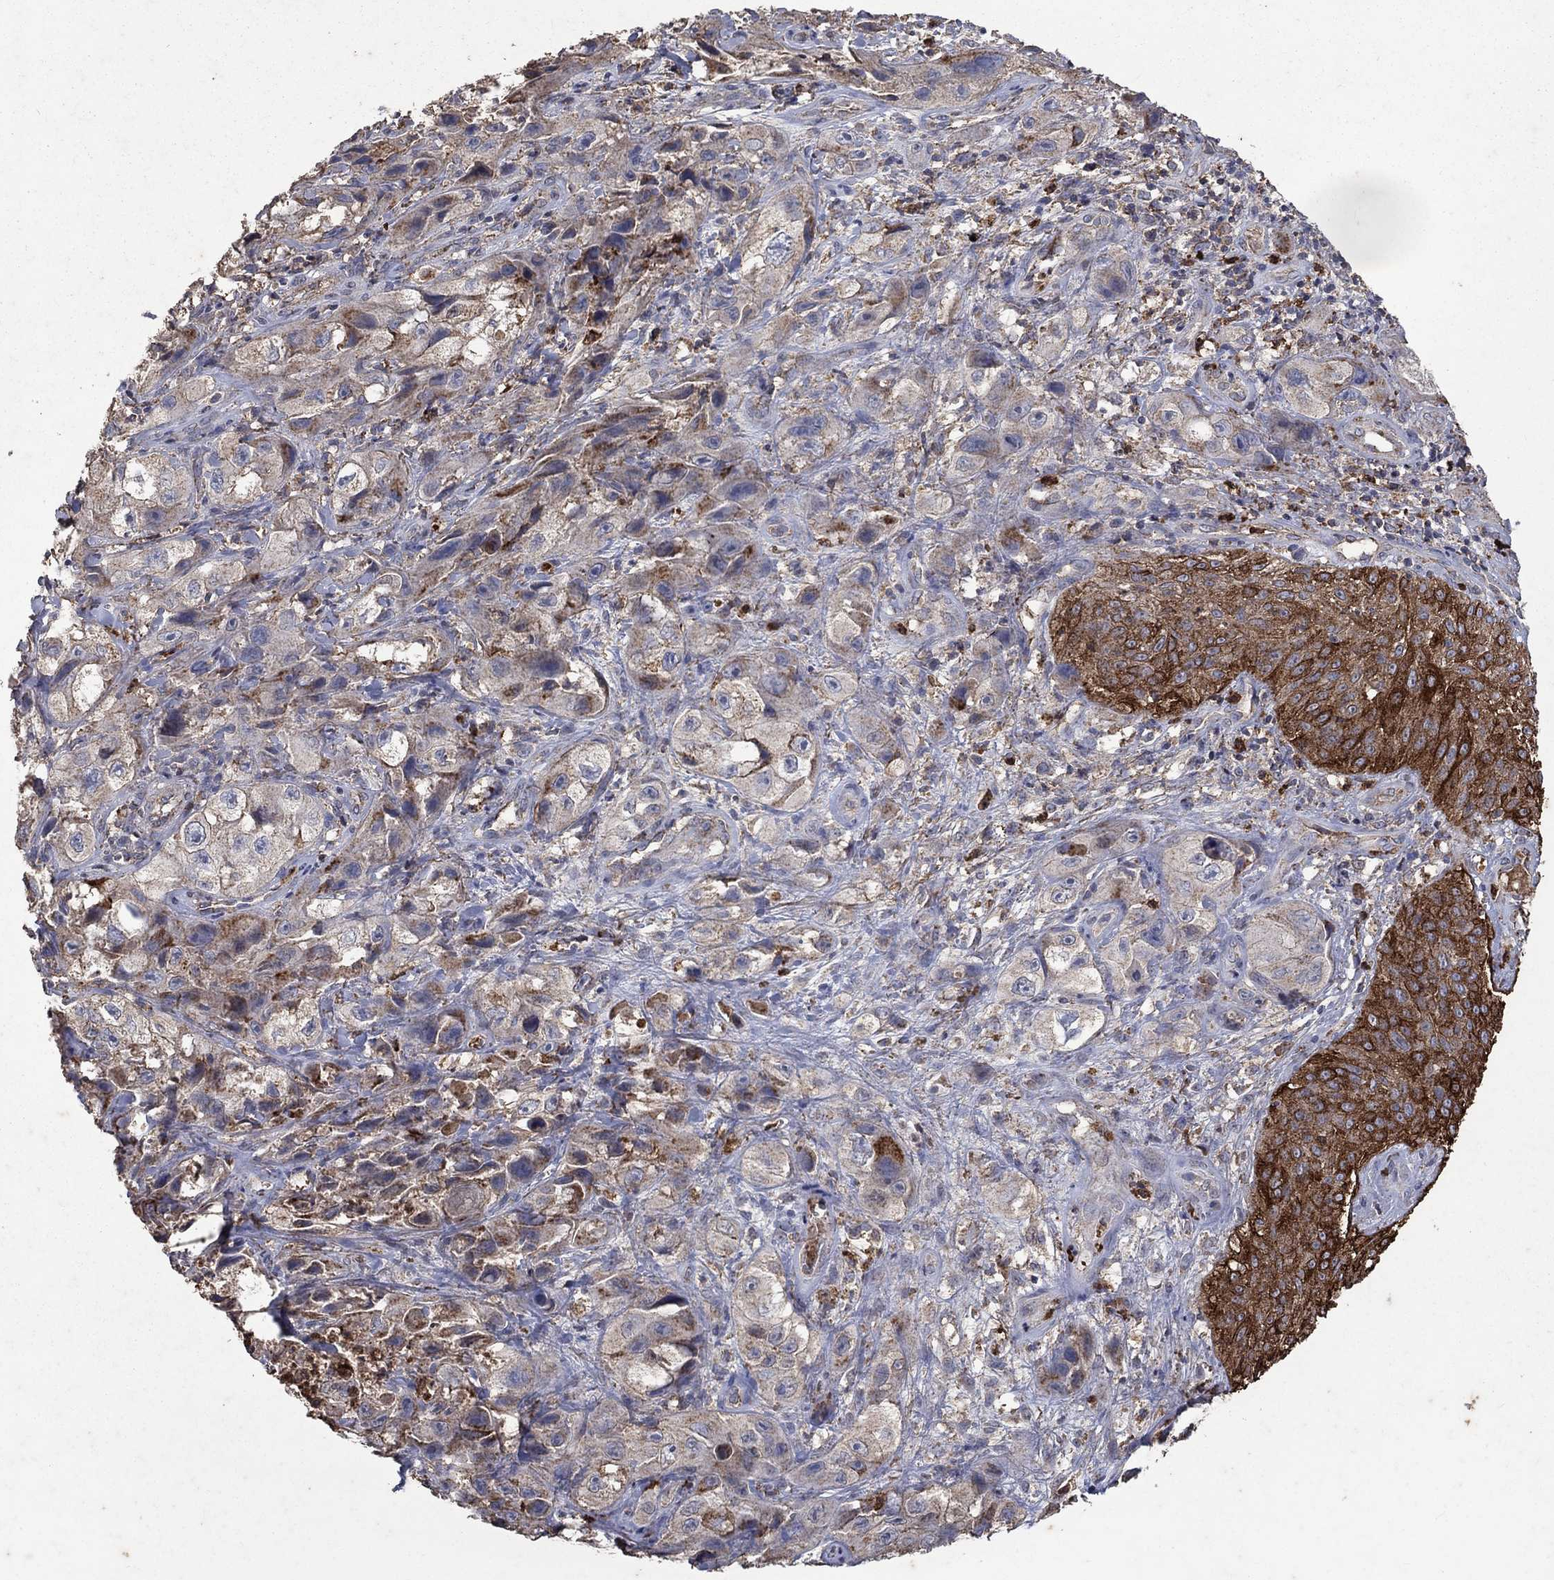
{"staining": {"intensity": "strong", "quantity": "<25%", "location": "cytoplasmic/membranous"}, "tissue": "skin cancer", "cell_type": "Tumor cells", "image_type": "cancer", "snomed": [{"axis": "morphology", "description": "Squamous cell carcinoma, NOS"}, {"axis": "topography", "description": "Skin"}, {"axis": "topography", "description": "Subcutis"}], "caption": "Skin squamous cell carcinoma stained for a protein (brown) demonstrates strong cytoplasmic/membranous positive expression in about <25% of tumor cells.", "gene": "CD24", "patient": {"sex": "male", "age": 73}}